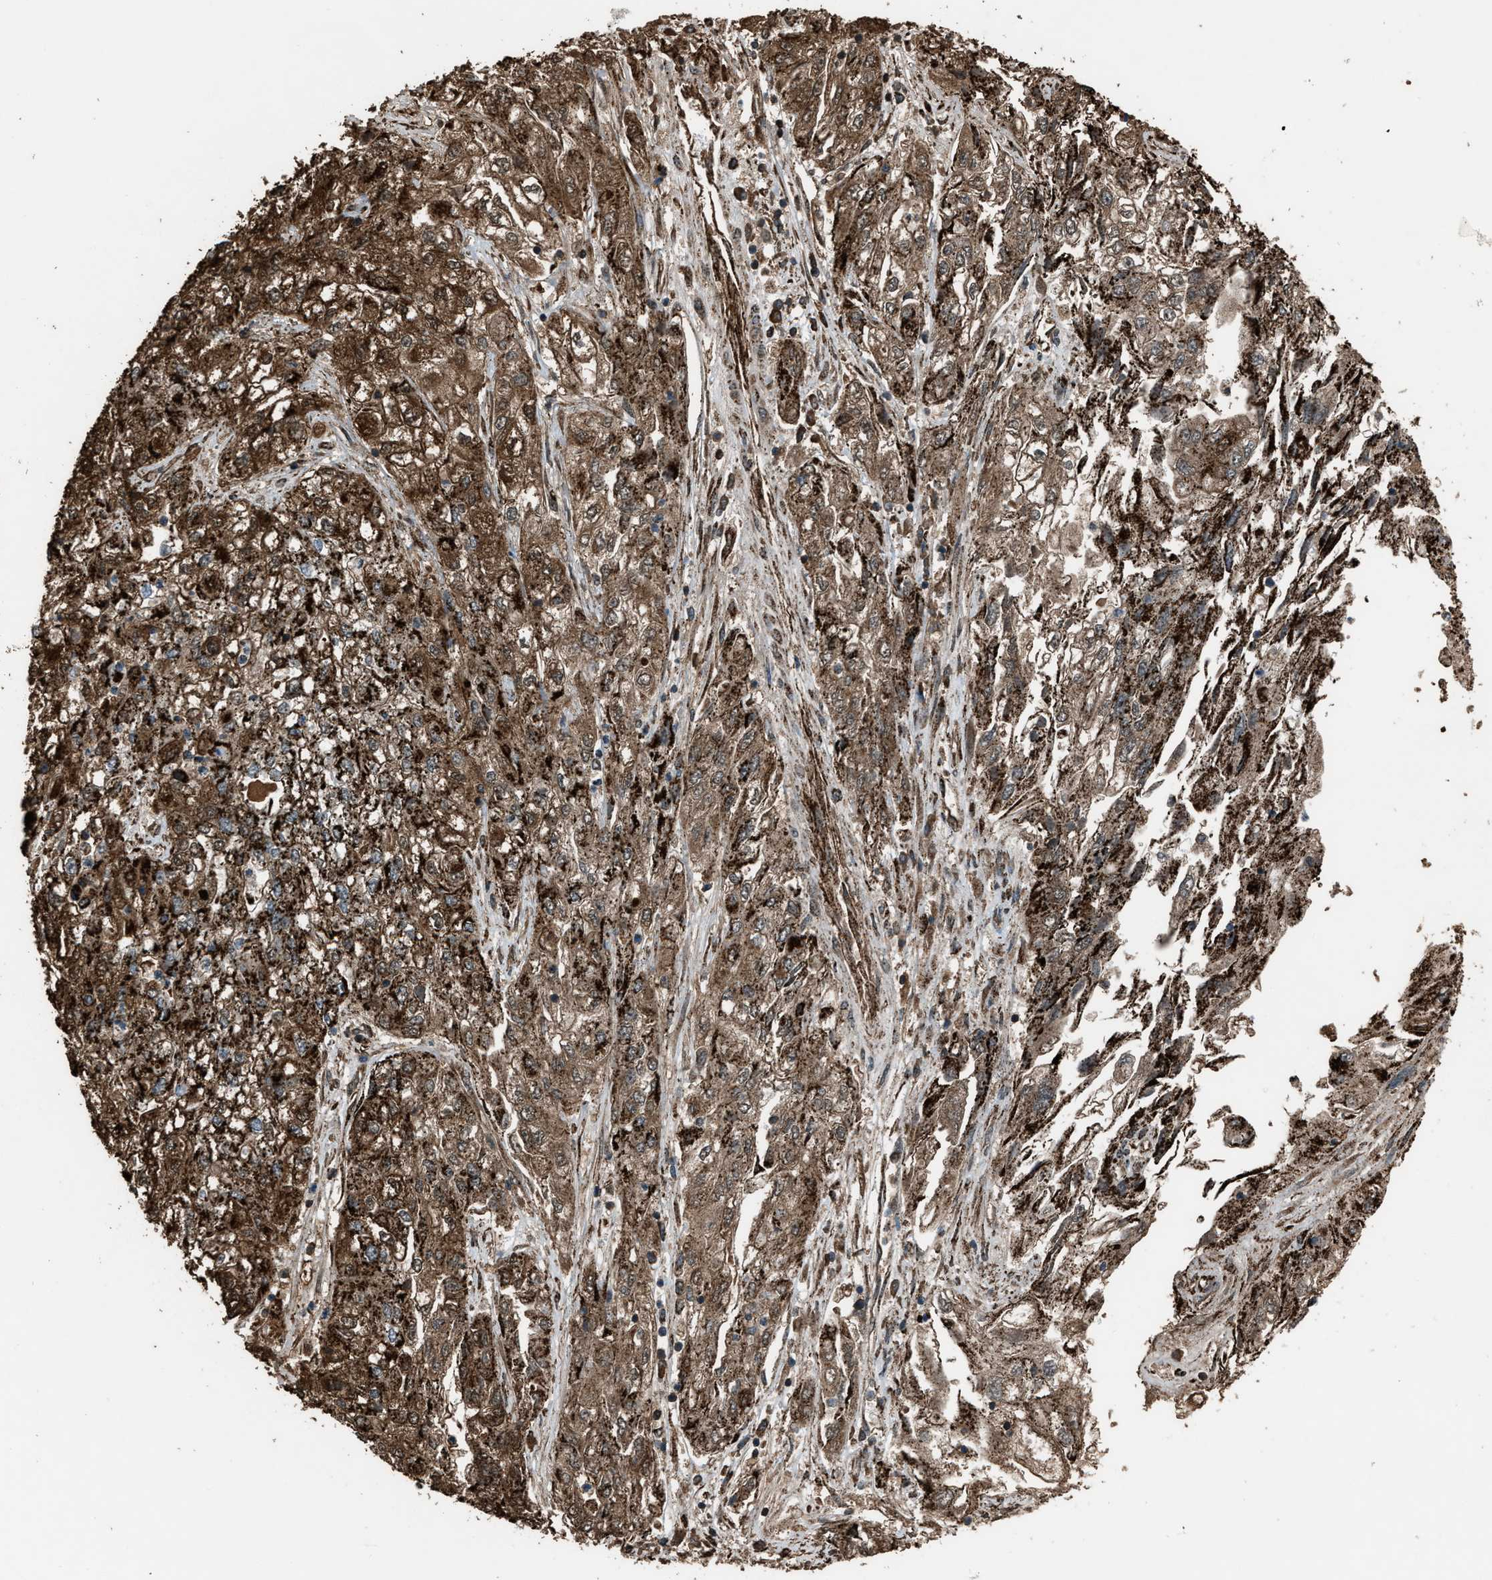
{"staining": {"intensity": "strong", "quantity": ">75%", "location": "cytoplasmic/membranous"}, "tissue": "endometrial cancer", "cell_type": "Tumor cells", "image_type": "cancer", "snomed": [{"axis": "morphology", "description": "Adenocarcinoma, NOS"}, {"axis": "topography", "description": "Endometrium"}], "caption": "Strong cytoplasmic/membranous protein expression is identified in approximately >75% of tumor cells in endometrial cancer. (DAB (3,3'-diaminobenzidine) IHC, brown staining for protein, blue staining for nuclei).", "gene": "MDH2", "patient": {"sex": "female", "age": 49}}